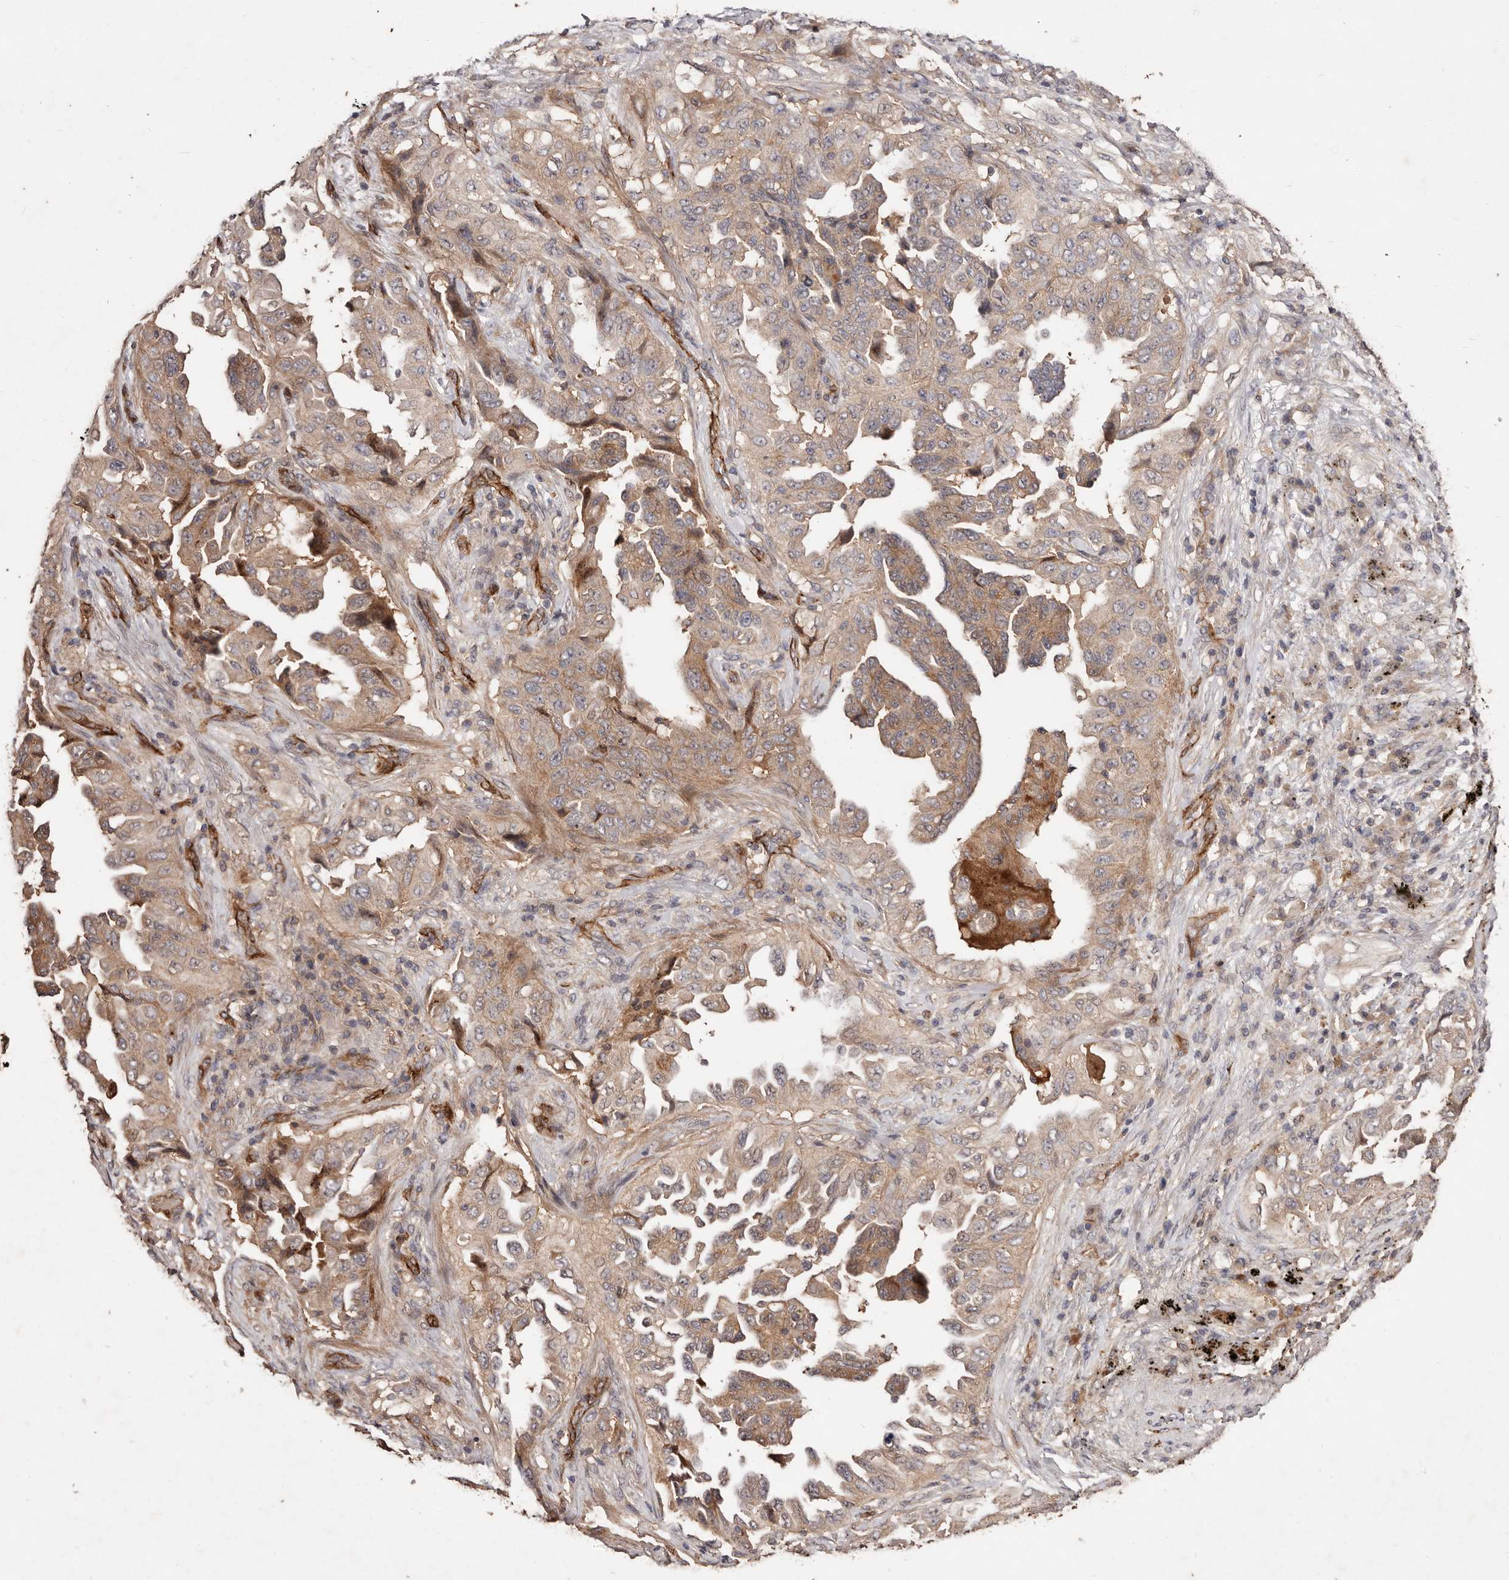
{"staining": {"intensity": "moderate", "quantity": ">75%", "location": "cytoplasmic/membranous"}, "tissue": "lung cancer", "cell_type": "Tumor cells", "image_type": "cancer", "snomed": [{"axis": "morphology", "description": "Adenocarcinoma, NOS"}, {"axis": "topography", "description": "Lung"}], "caption": "Immunohistochemistry (IHC) of lung cancer reveals medium levels of moderate cytoplasmic/membranous expression in about >75% of tumor cells.", "gene": "CCL14", "patient": {"sex": "female", "age": 51}}